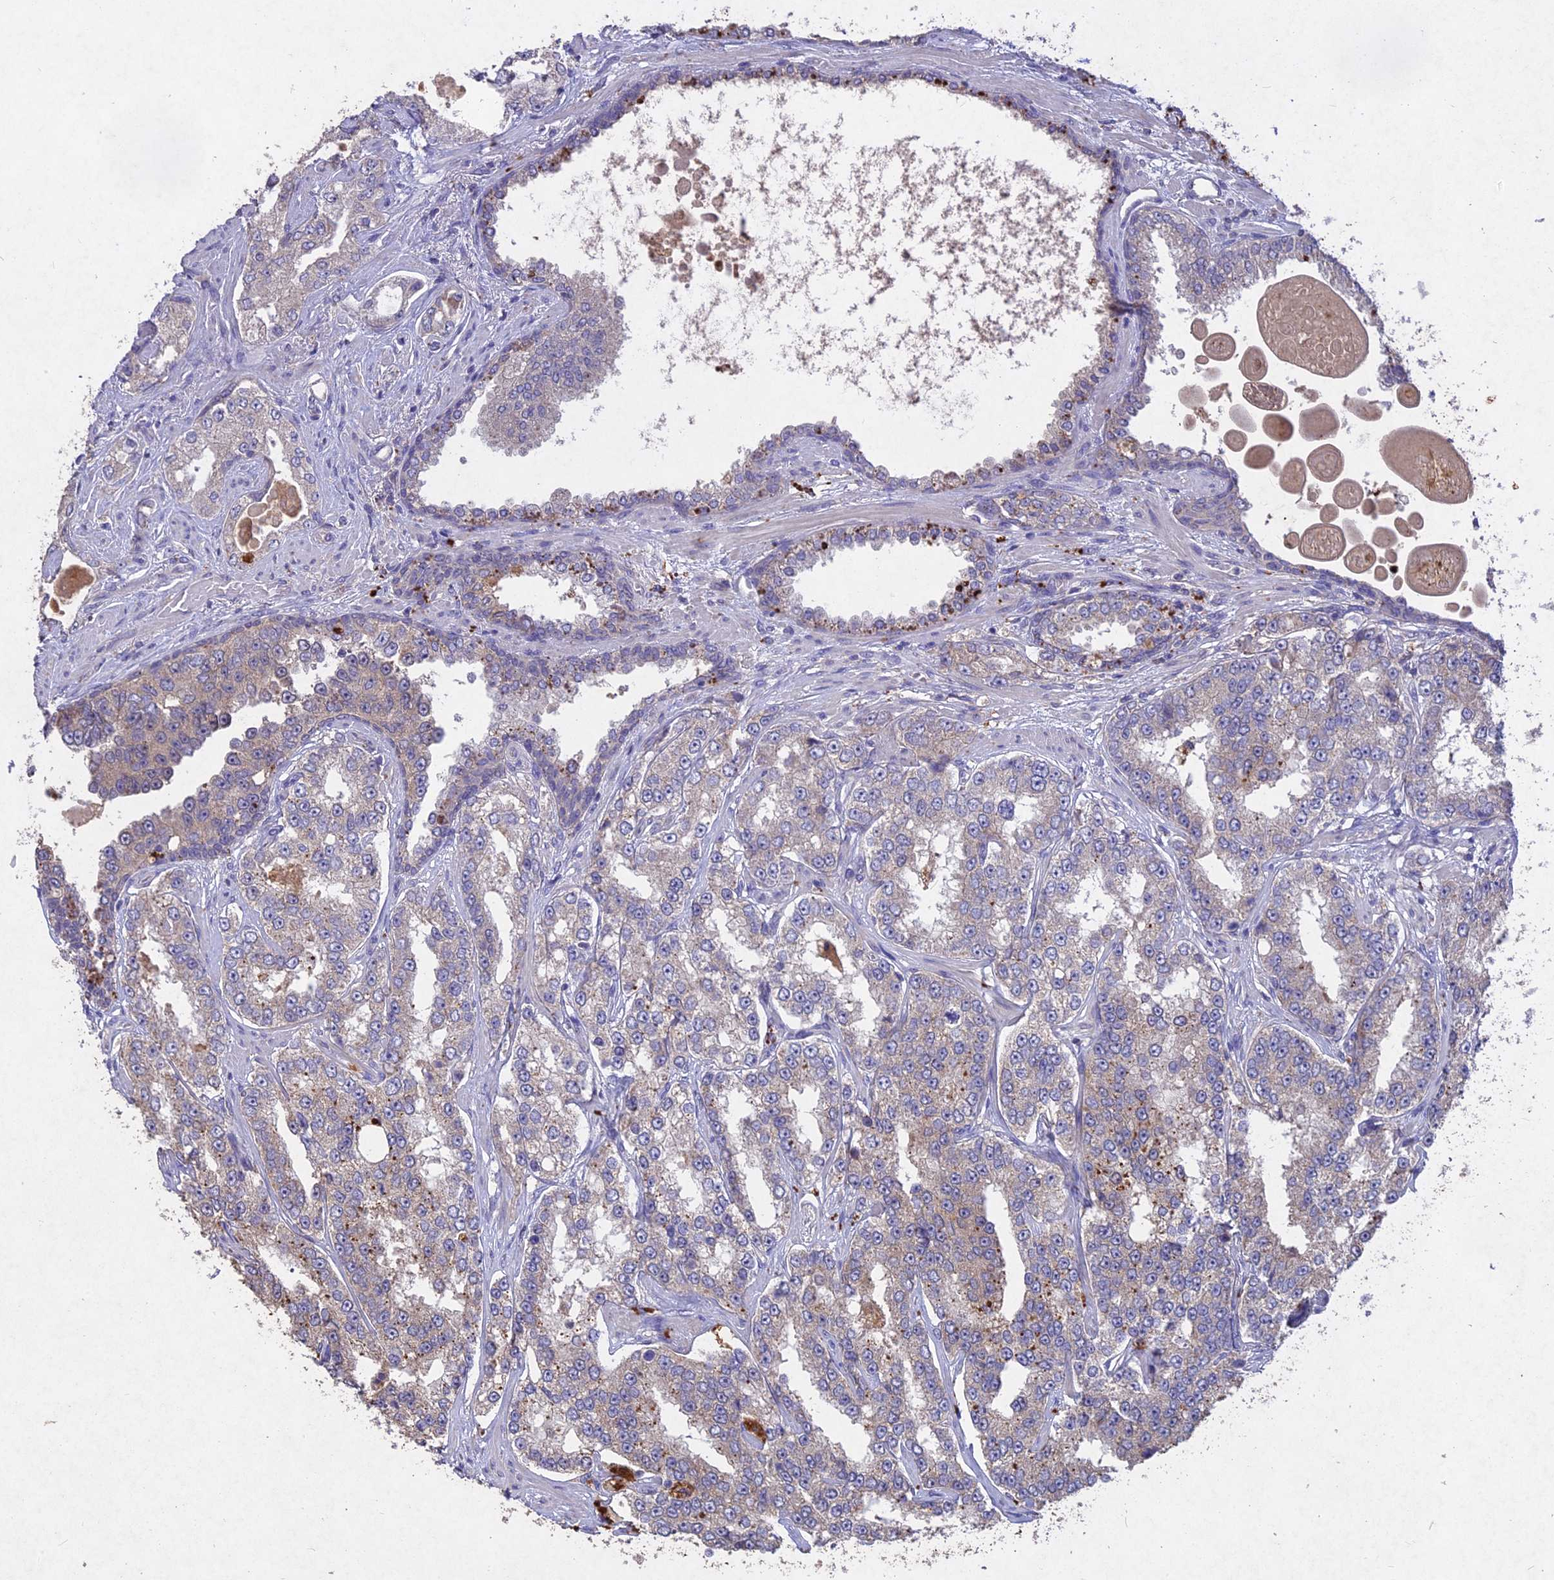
{"staining": {"intensity": "weak", "quantity": "<25%", "location": "cytoplasmic/membranous"}, "tissue": "prostate cancer", "cell_type": "Tumor cells", "image_type": "cancer", "snomed": [{"axis": "morphology", "description": "Normal tissue, NOS"}, {"axis": "morphology", "description": "Adenocarcinoma, High grade"}, {"axis": "topography", "description": "Prostate"}], "caption": "IHC micrograph of neoplastic tissue: human prostate high-grade adenocarcinoma stained with DAB (3,3'-diaminobenzidine) displays no significant protein expression in tumor cells.", "gene": "SLC26A4", "patient": {"sex": "male", "age": 83}}